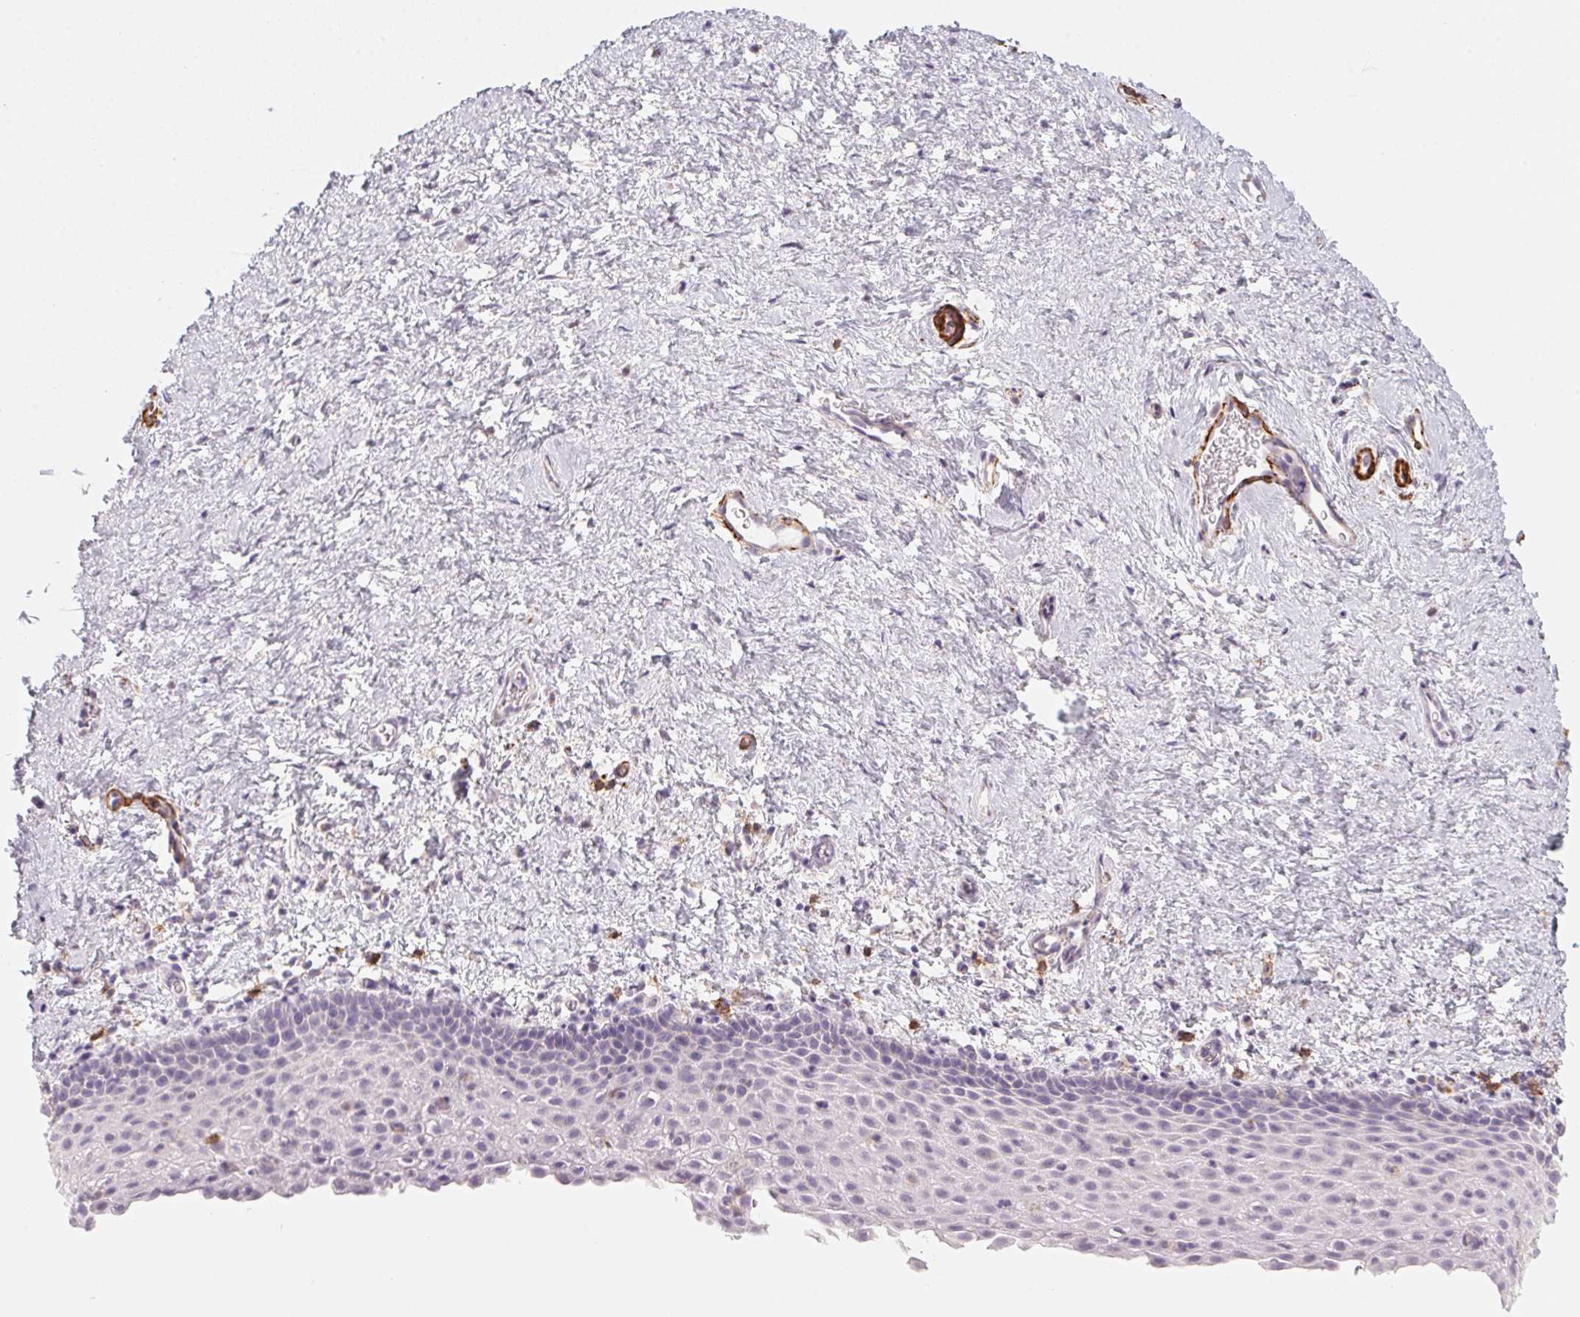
{"staining": {"intensity": "negative", "quantity": "none", "location": "none"}, "tissue": "vagina", "cell_type": "Squamous epithelial cells", "image_type": "normal", "snomed": [{"axis": "morphology", "description": "Normal tissue, NOS"}, {"axis": "topography", "description": "Vagina"}], "caption": "IHC of unremarkable vagina exhibits no positivity in squamous epithelial cells. The staining was performed using DAB (3,3'-diaminobenzidine) to visualize the protein expression in brown, while the nuclei were stained in blue with hematoxylin (Magnification: 20x).", "gene": "PRPH", "patient": {"sex": "female", "age": 61}}